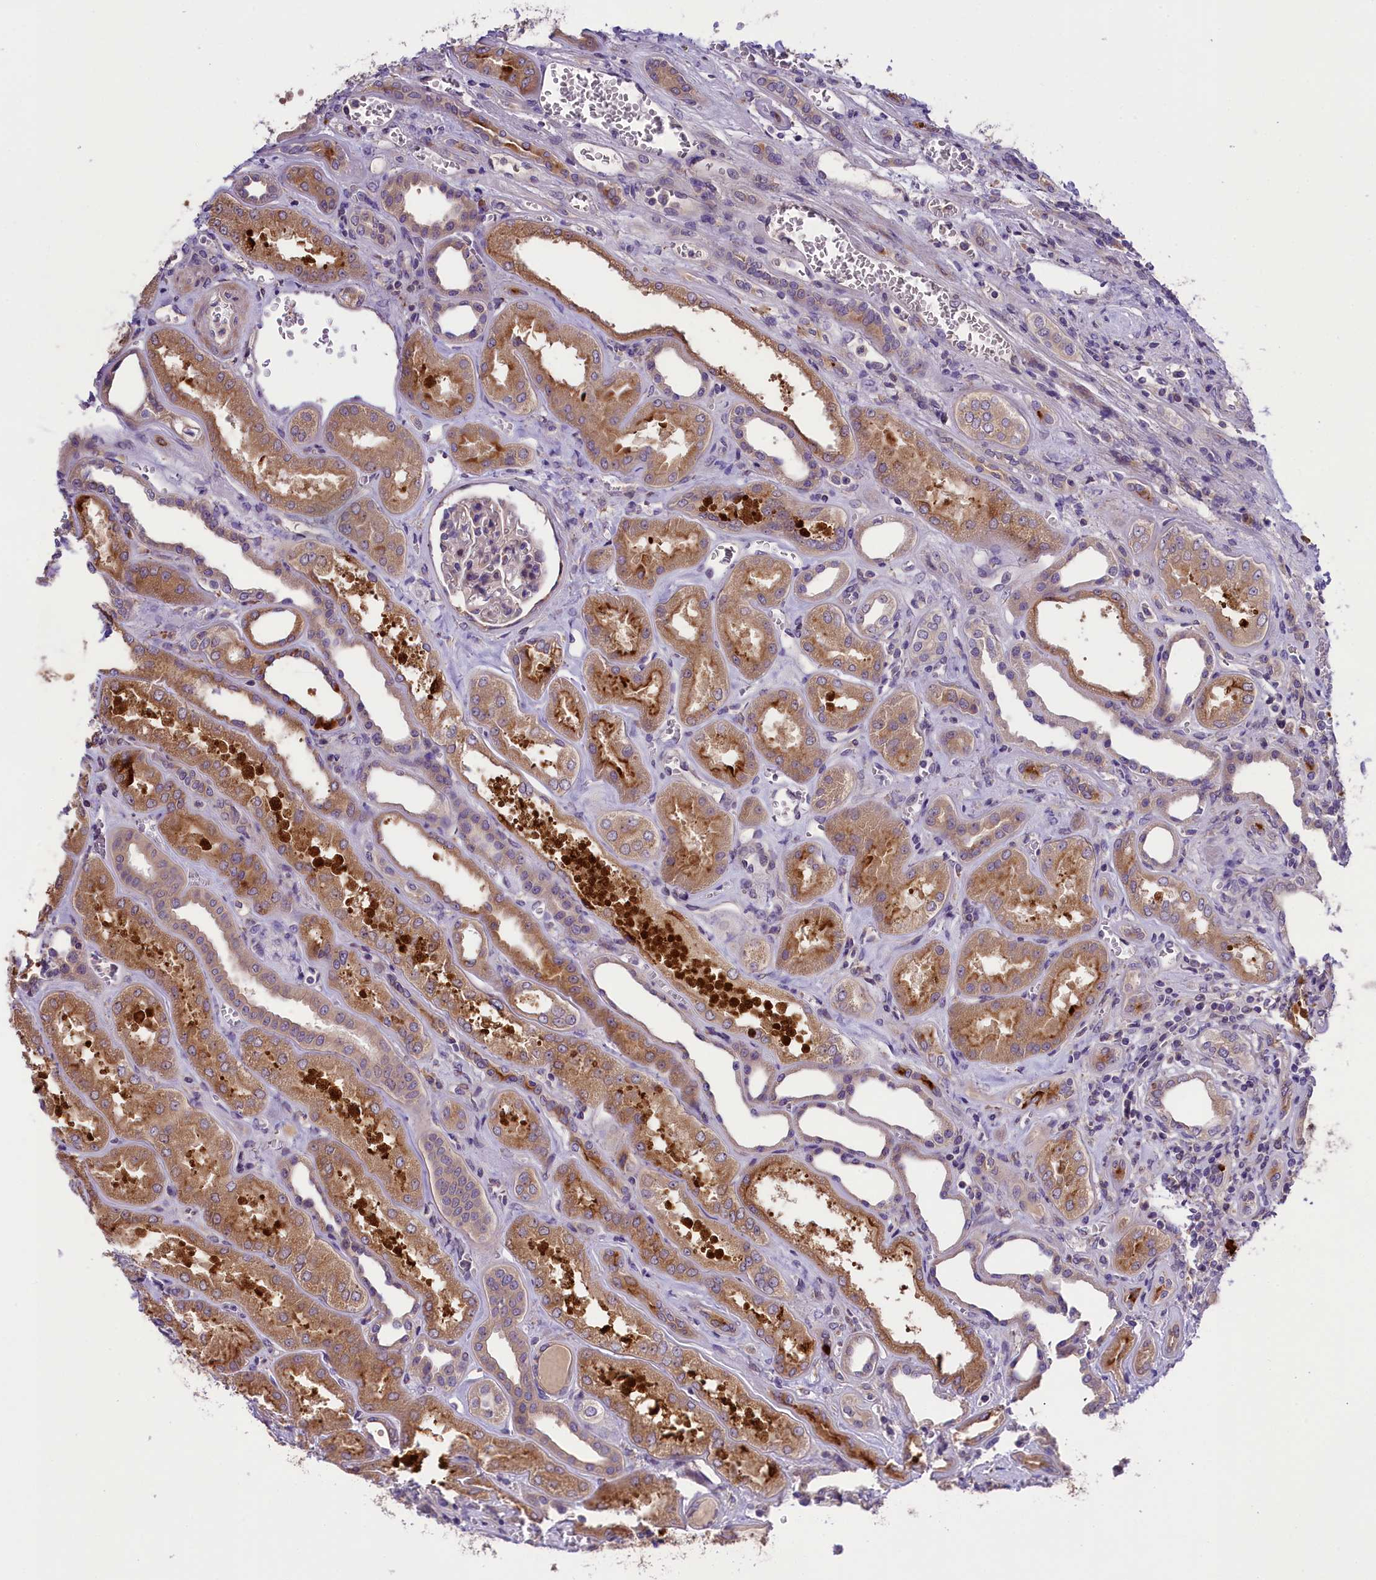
{"staining": {"intensity": "weak", "quantity": "<25%", "location": "cytoplasmic/membranous"}, "tissue": "kidney", "cell_type": "Cells in glomeruli", "image_type": "normal", "snomed": [{"axis": "morphology", "description": "Normal tissue, NOS"}, {"axis": "morphology", "description": "Adenocarcinoma, NOS"}, {"axis": "topography", "description": "Kidney"}], "caption": "Image shows no significant protein expression in cells in glomeruli of unremarkable kidney.", "gene": "ABCC10", "patient": {"sex": "female", "age": 68}}